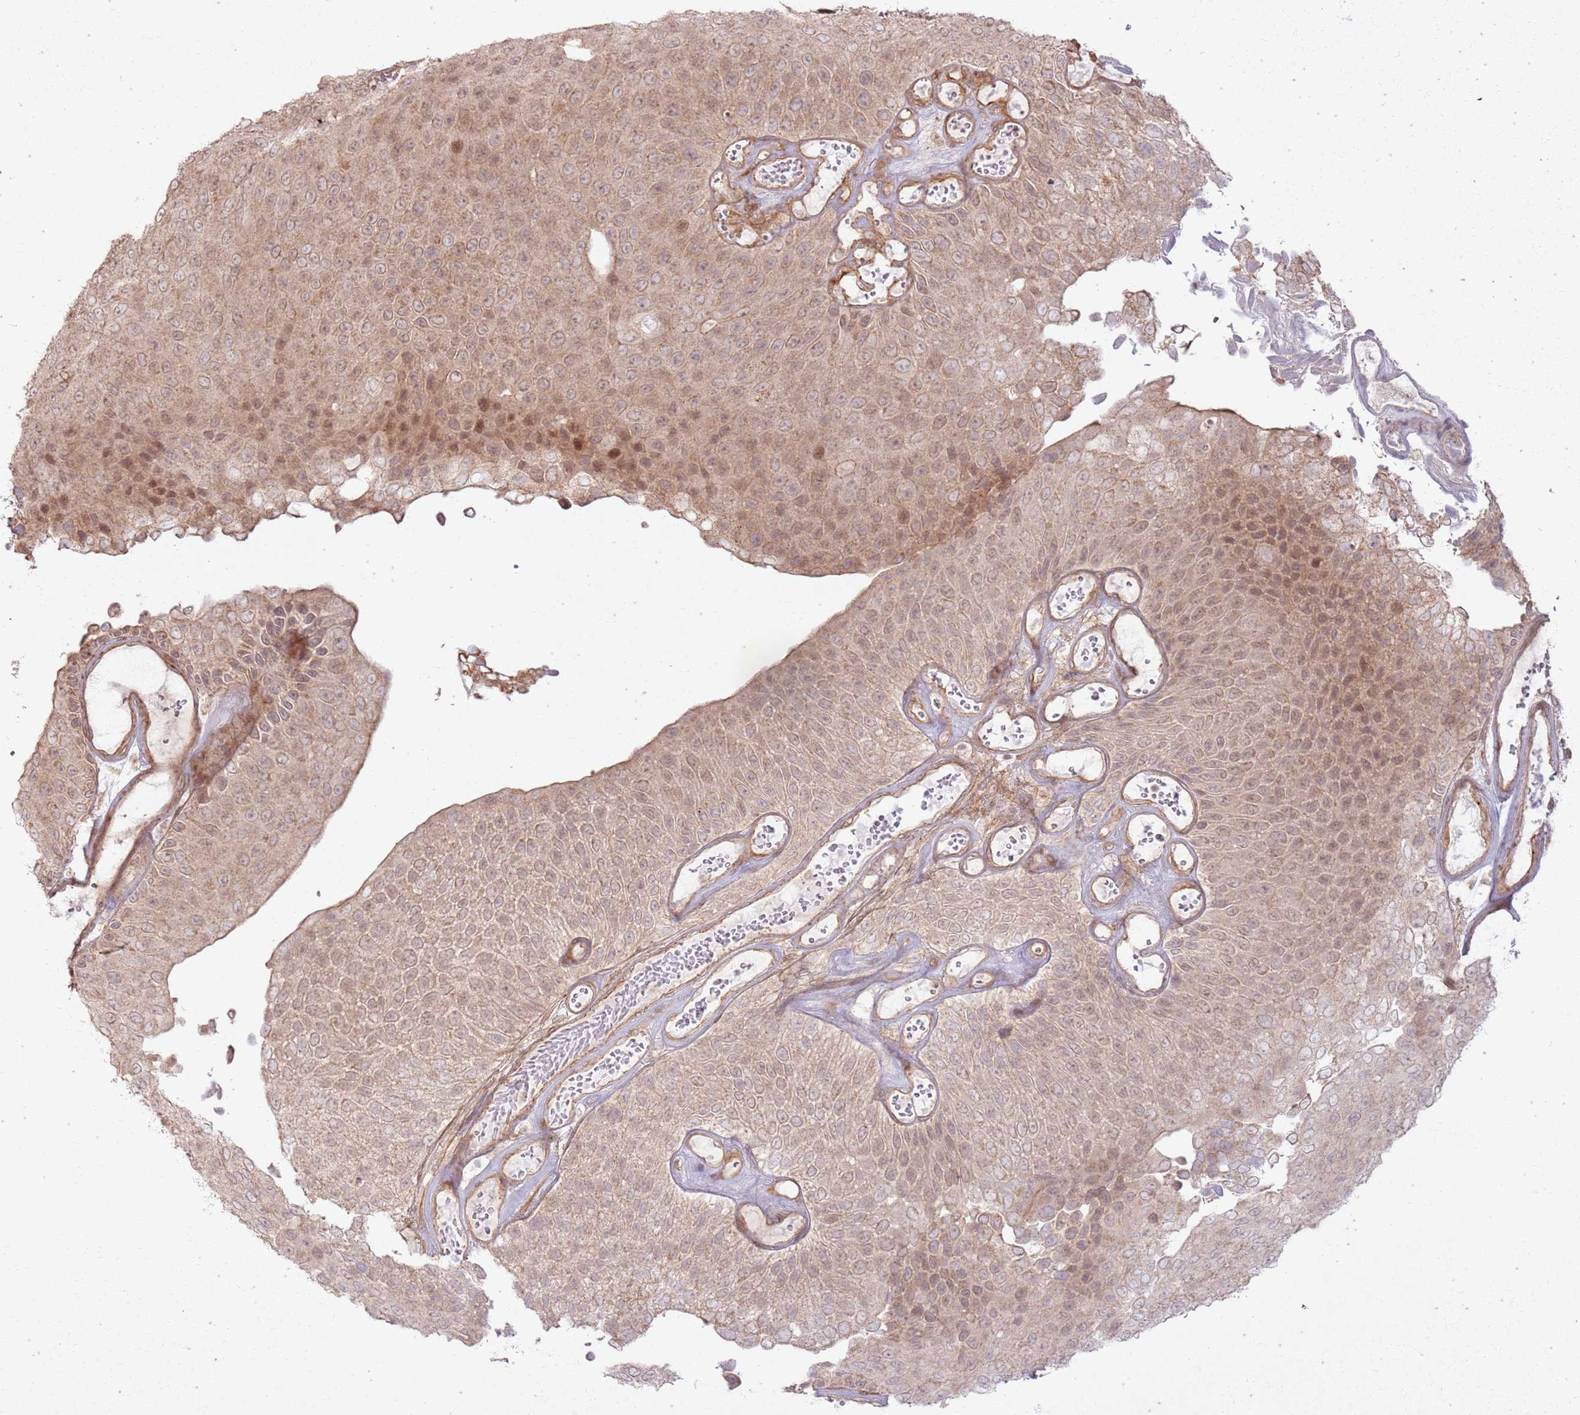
{"staining": {"intensity": "moderate", "quantity": ">75%", "location": "cytoplasmic/membranous,nuclear"}, "tissue": "urothelial cancer", "cell_type": "Tumor cells", "image_type": "cancer", "snomed": [{"axis": "morphology", "description": "Urothelial carcinoma, Low grade"}, {"axis": "topography", "description": "Urinary bladder"}], "caption": "Tumor cells reveal medium levels of moderate cytoplasmic/membranous and nuclear expression in approximately >75% of cells in human urothelial cancer.", "gene": "ZNF623", "patient": {"sex": "male", "age": 89}}